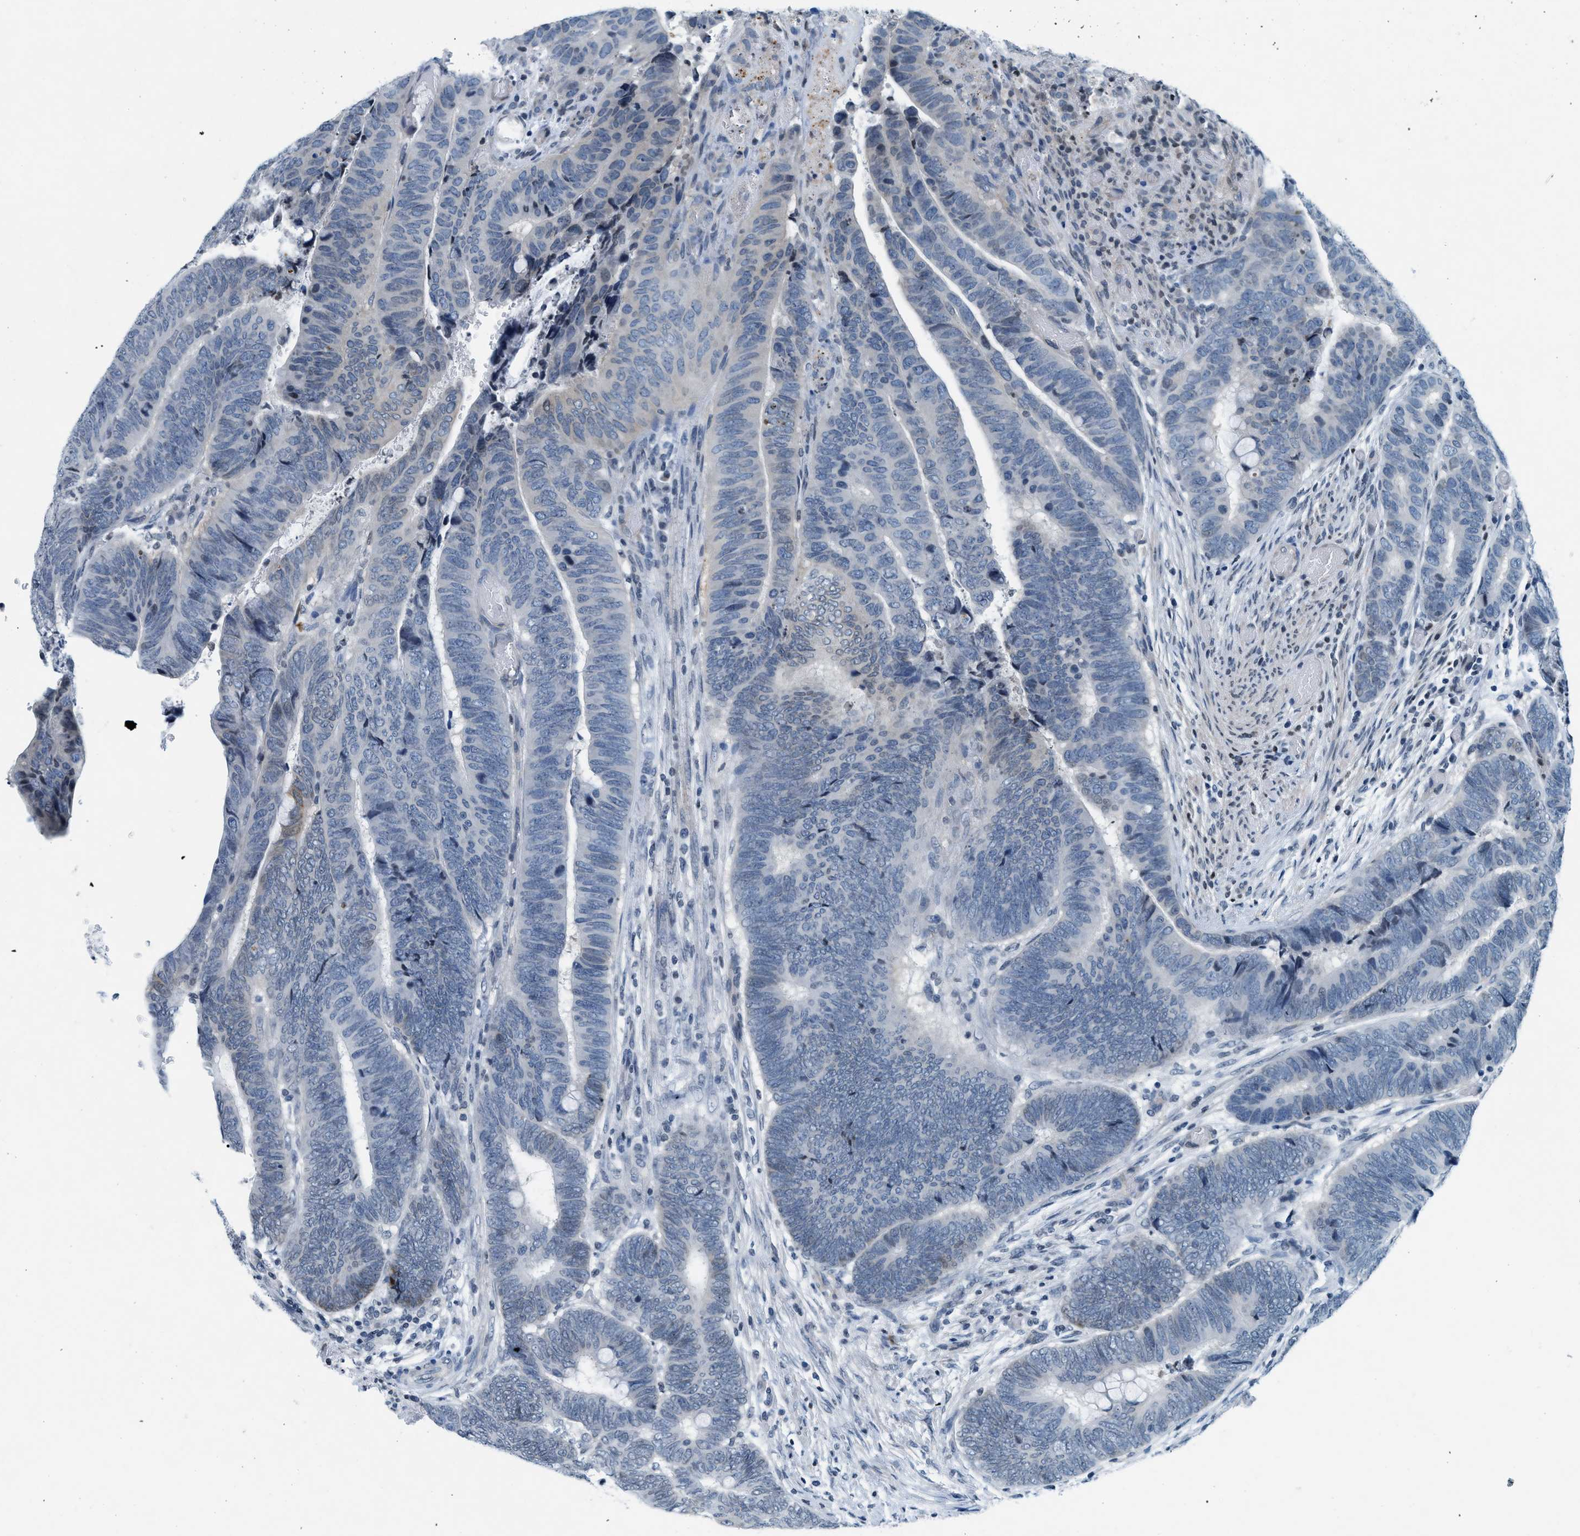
{"staining": {"intensity": "moderate", "quantity": "<25%", "location": "cytoplasmic/membranous"}, "tissue": "colorectal cancer", "cell_type": "Tumor cells", "image_type": "cancer", "snomed": [{"axis": "morphology", "description": "Normal tissue, NOS"}, {"axis": "morphology", "description": "Adenocarcinoma, NOS"}, {"axis": "topography", "description": "Rectum"}], "caption": "Protein staining exhibits moderate cytoplasmic/membranous positivity in about <25% of tumor cells in colorectal adenocarcinoma.", "gene": "UVRAG", "patient": {"sex": "male", "age": 92}}